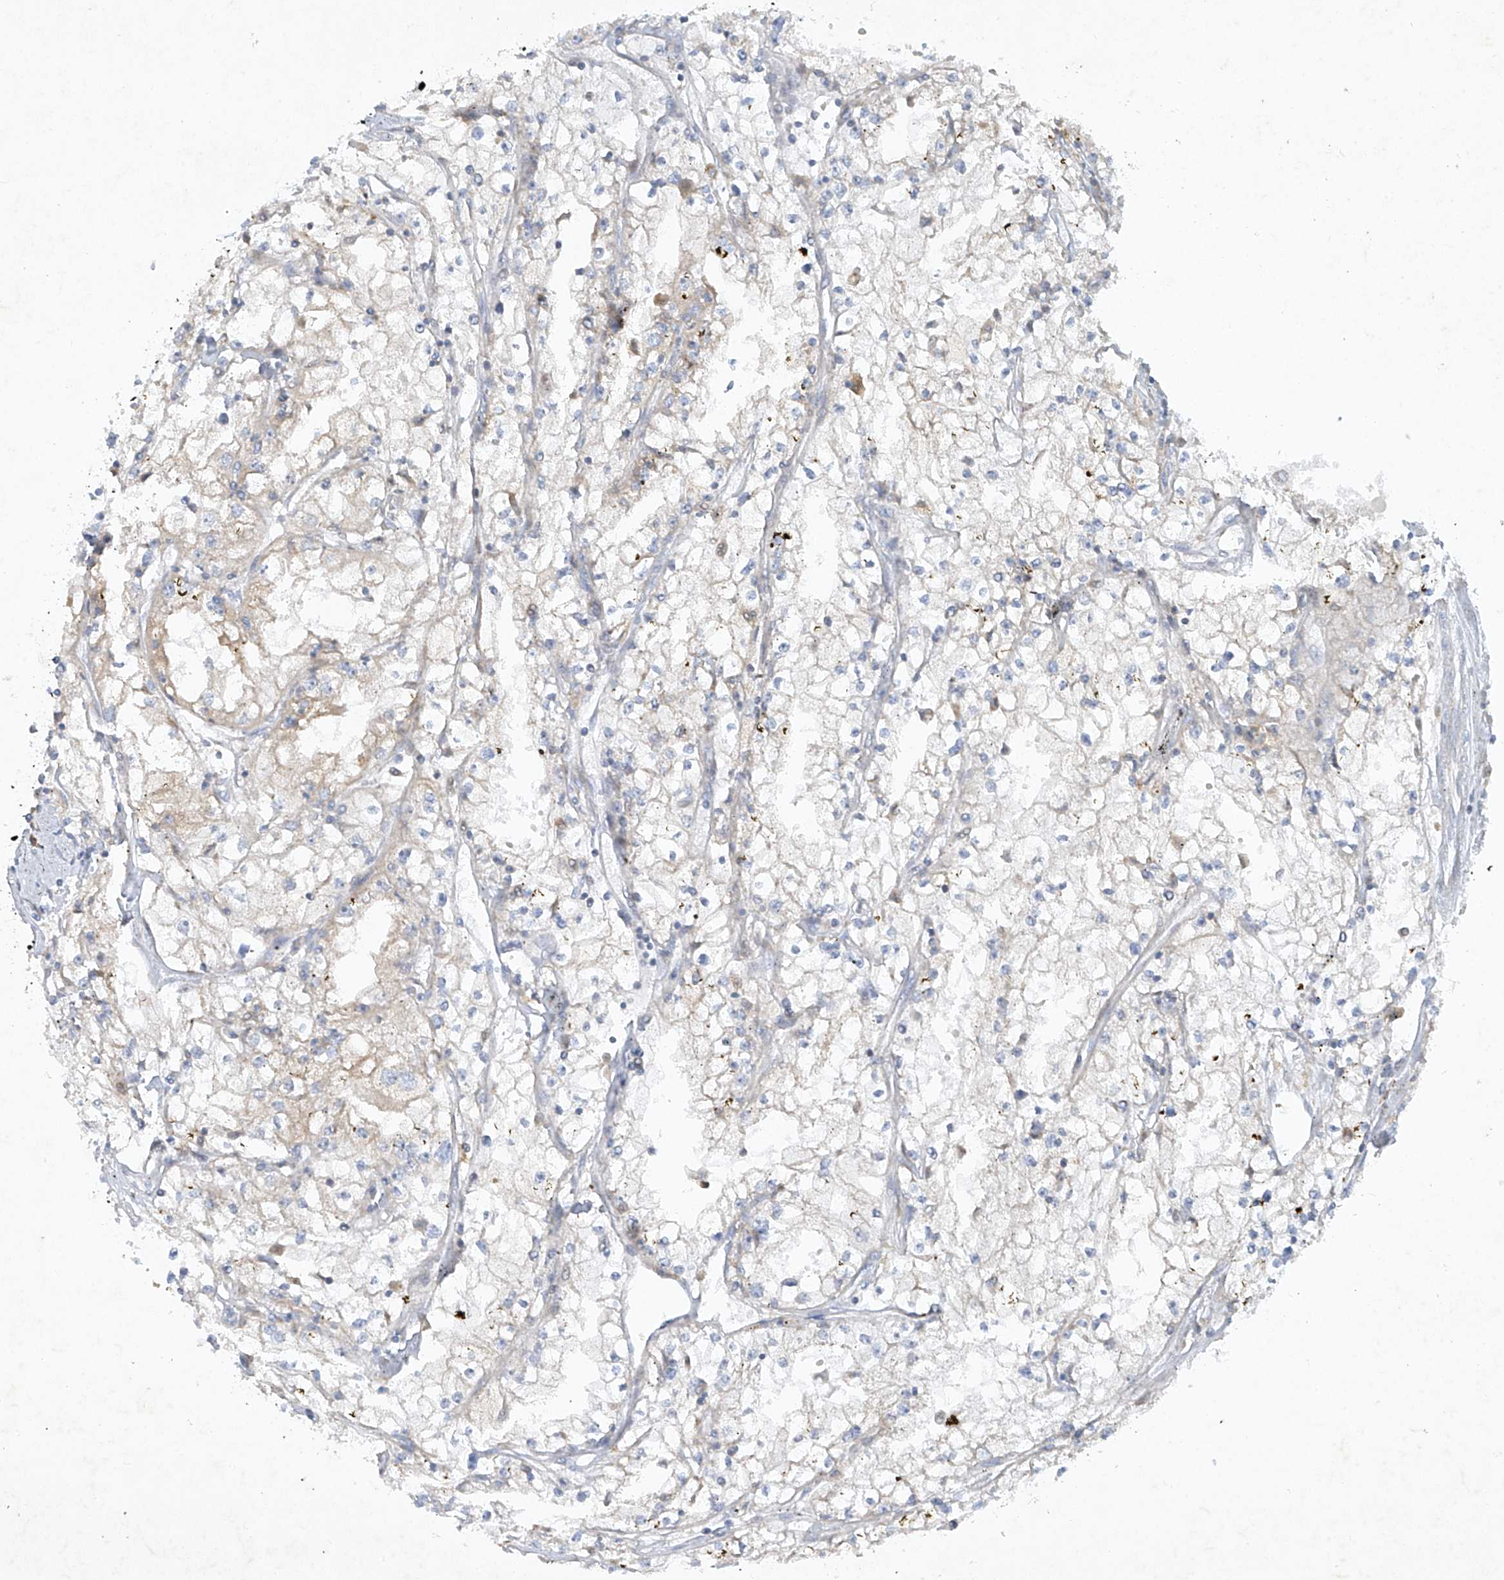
{"staining": {"intensity": "weak", "quantity": "<25%", "location": "cytoplasmic/membranous"}, "tissue": "renal cancer", "cell_type": "Tumor cells", "image_type": "cancer", "snomed": [{"axis": "morphology", "description": "Adenocarcinoma, NOS"}, {"axis": "topography", "description": "Kidney"}], "caption": "Protein analysis of renal cancer (adenocarcinoma) shows no significant expression in tumor cells.", "gene": "TUBE1", "patient": {"sex": "male", "age": 56}}